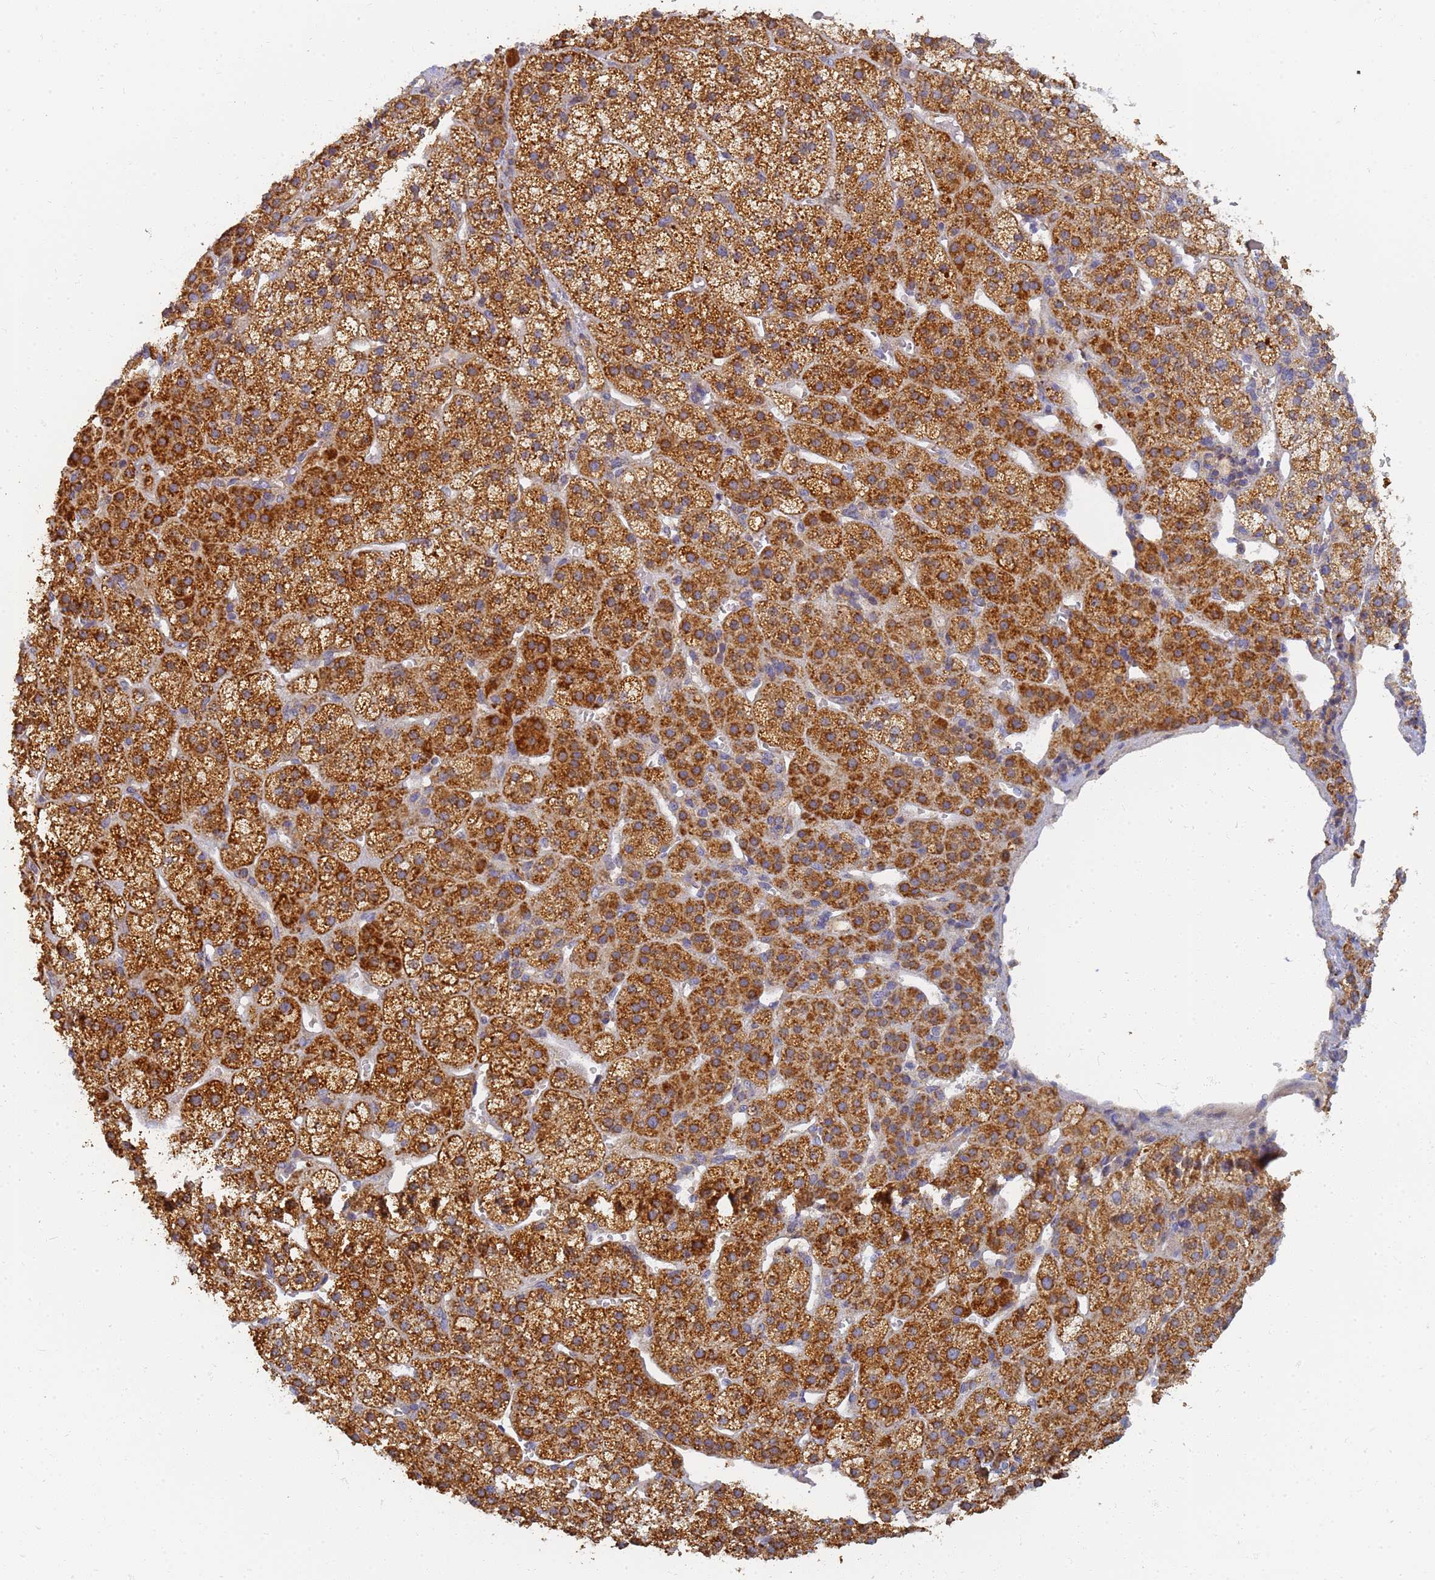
{"staining": {"intensity": "strong", "quantity": ">75%", "location": "cytoplasmic/membranous"}, "tissue": "adrenal gland", "cell_type": "Glandular cells", "image_type": "normal", "snomed": [{"axis": "morphology", "description": "Normal tissue, NOS"}, {"axis": "topography", "description": "Adrenal gland"}], "caption": "Glandular cells reveal strong cytoplasmic/membranous positivity in approximately >75% of cells in unremarkable adrenal gland.", "gene": "UTP23", "patient": {"sex": "female", "age": 70}}